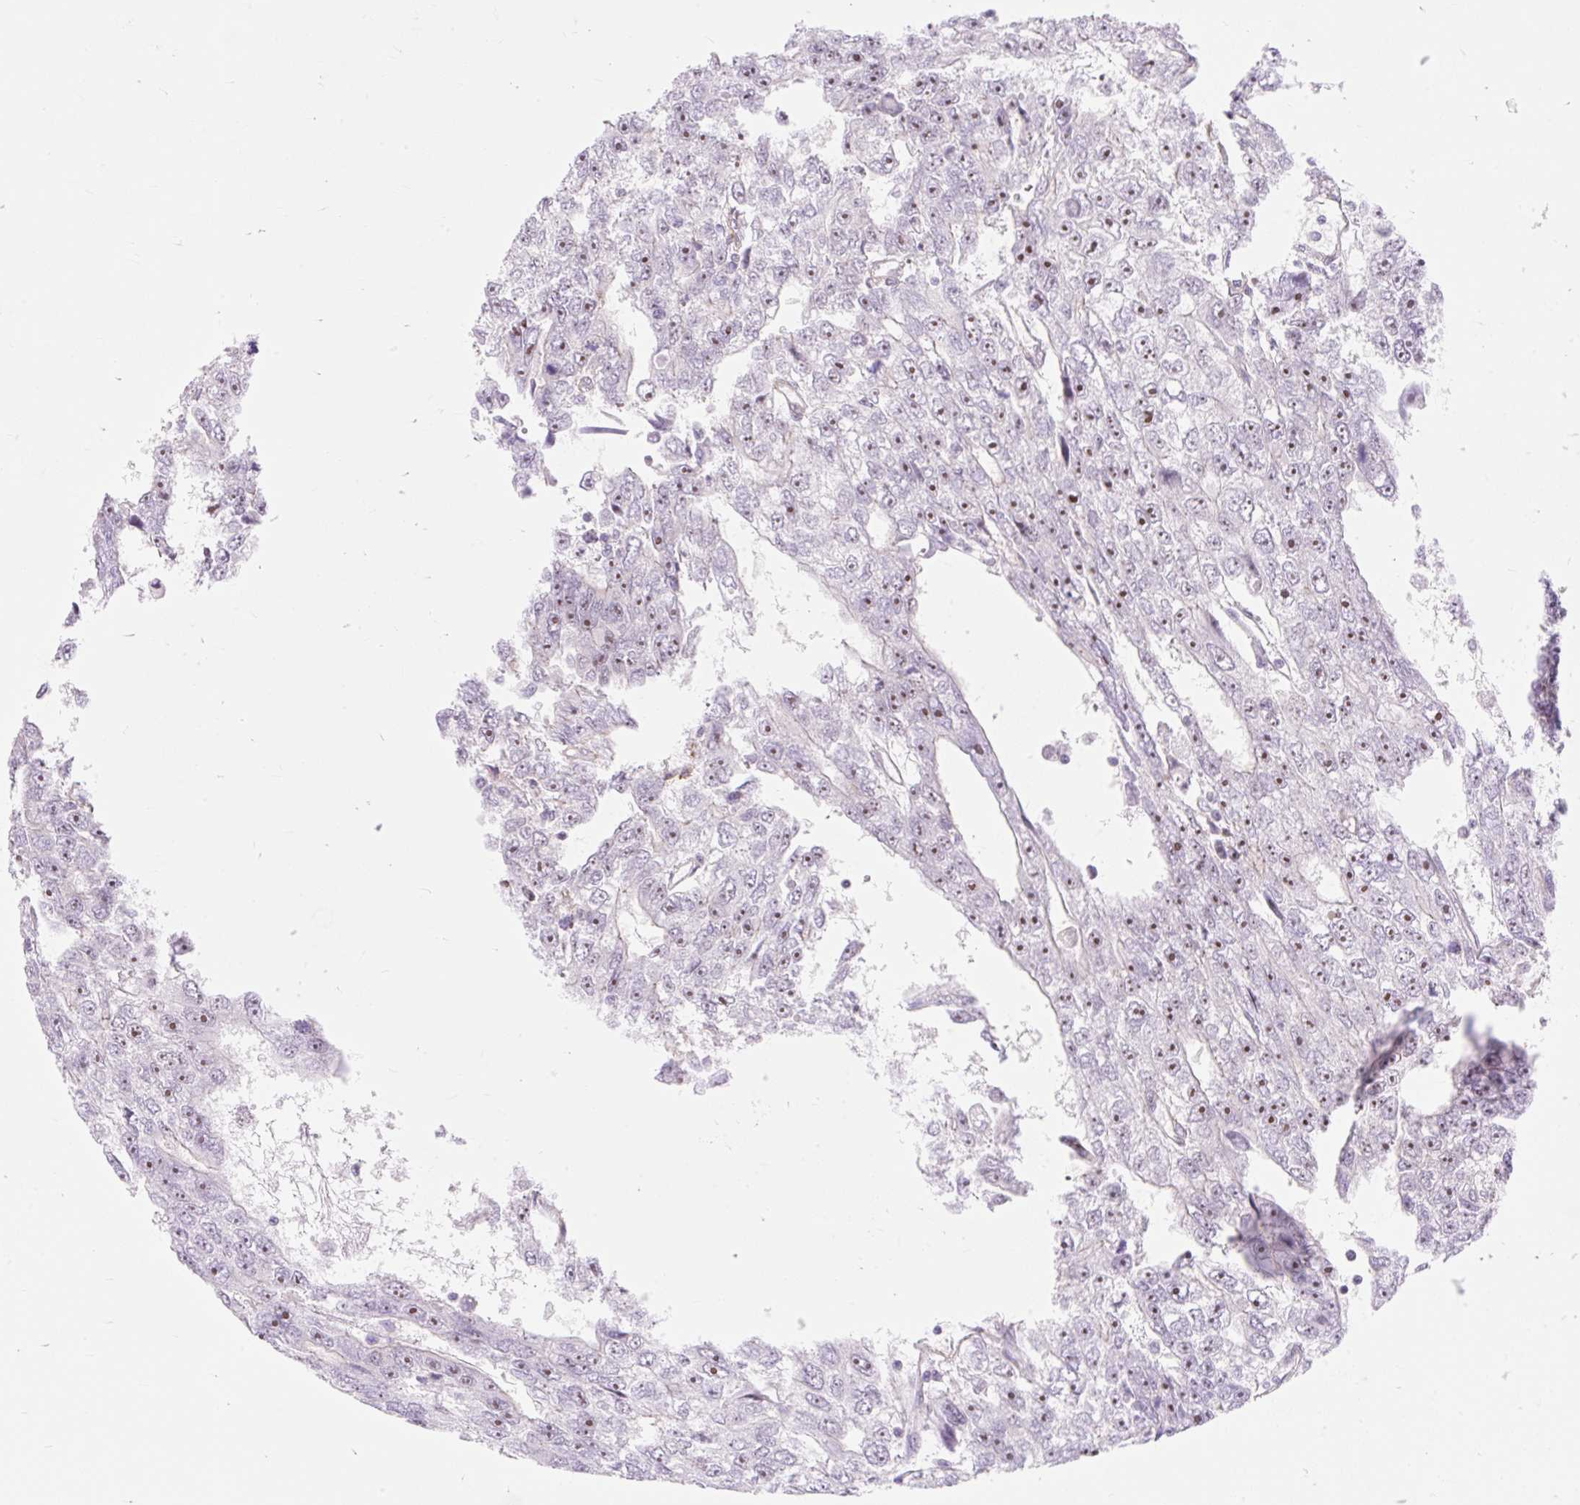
{"staining": {"intensity": "moderate", "quantity": ">75%", "location": "nuclear"}, "tissue": "testis cancer", "cell_type": "Tumor cells", "image_type": "cancer", "snomed": [{"axis": "morphology", "description": "Carcinoma, Embryonal, NOS"}, {"axis": "topography", "description": "Testis"}], "caption": "Embryonal carcinoma (testis) stained for a protein shows moderate nuclear positivity in tumor cells.", "gene": "OBP2A", "patient": {"sex": "male", "age": 20}}